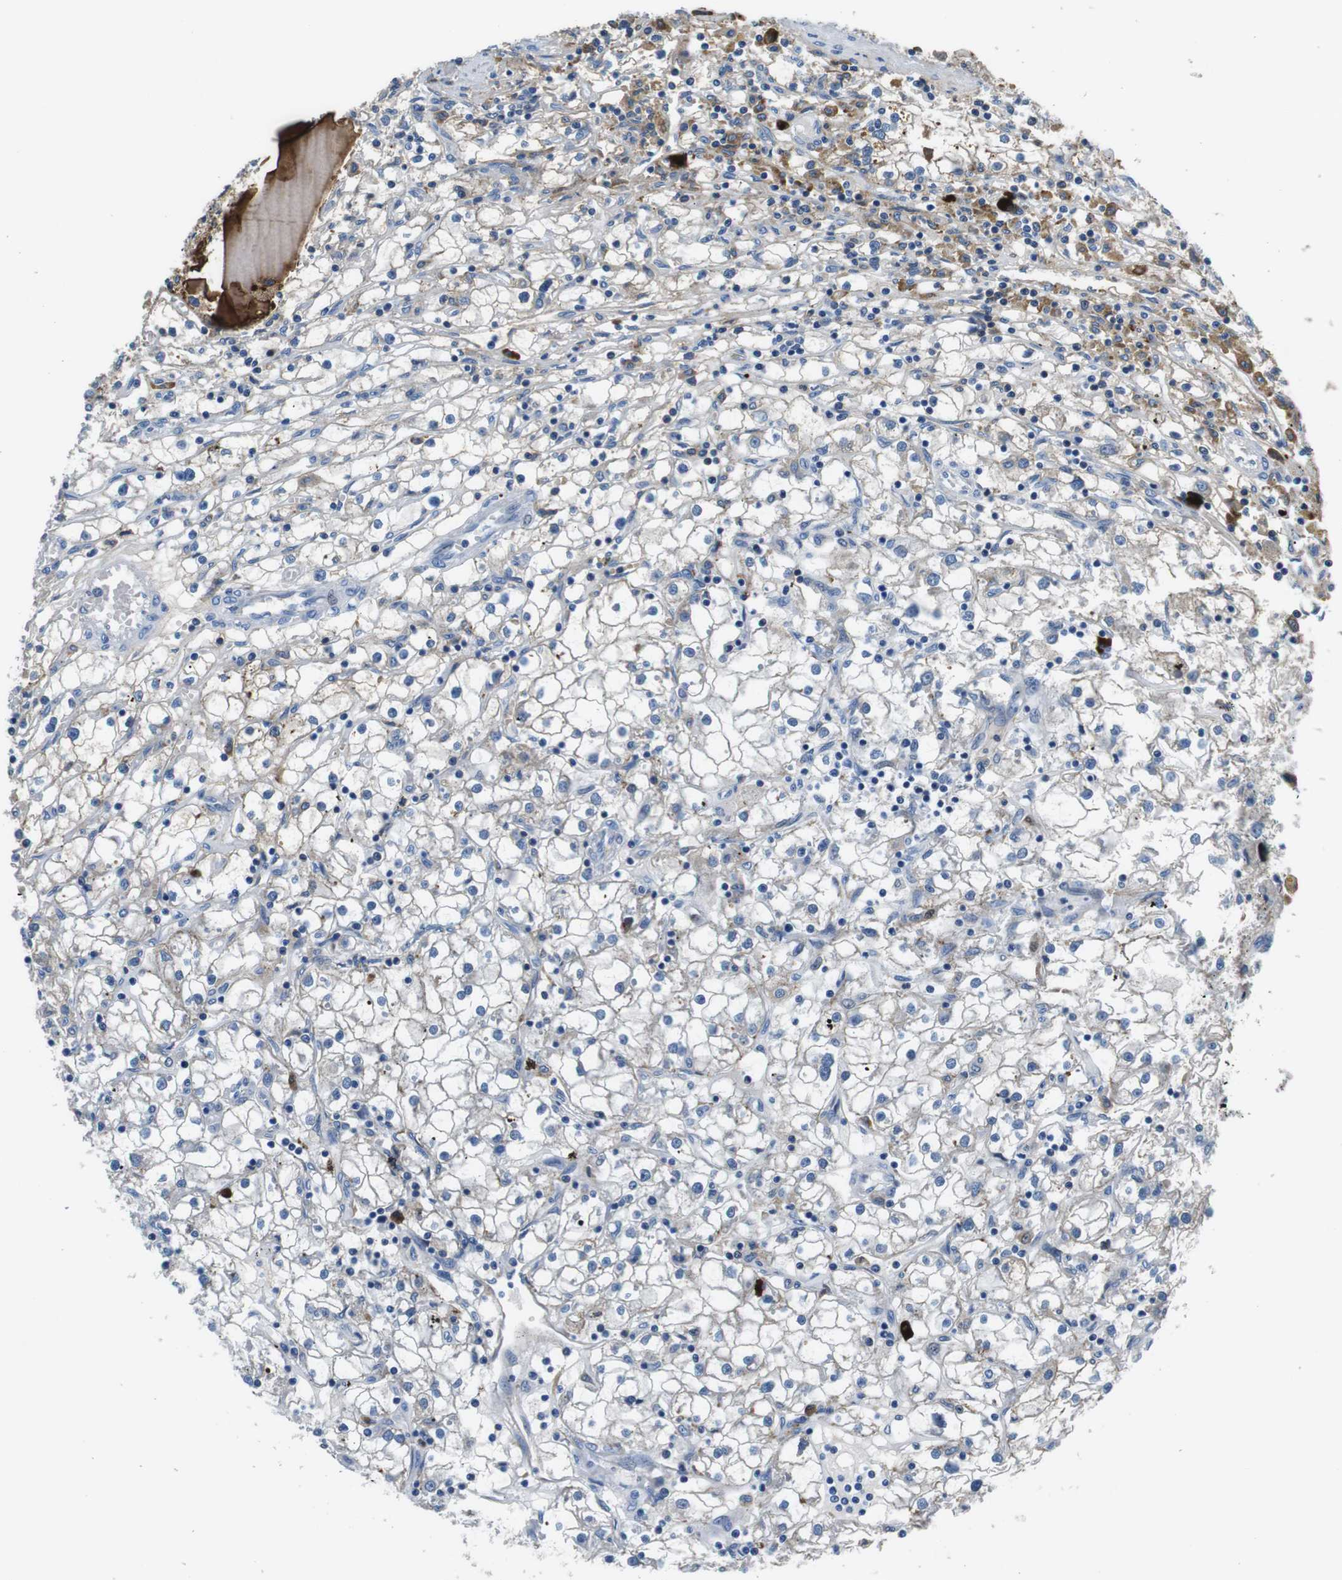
{"staining": {"intensity": "weak", "quantity": "<25%", "location": "cytoplasmic/membranous"}, "tissue": "renal cancer", "cell_type": "Tumor cells", "image_type": "cancer", "snomed": [{"axis": "morphology", "description": "Adenocarcinoma, NOS"}, {"axis": "topography", "description": "Kidney"}], "caption": "High power microscopy image of an IHC photomicrograph of renal cancer, revealing no significant expression in tumor cells.", "gene": "IGKC", "patient": {"sex": "male", "age": 56}}